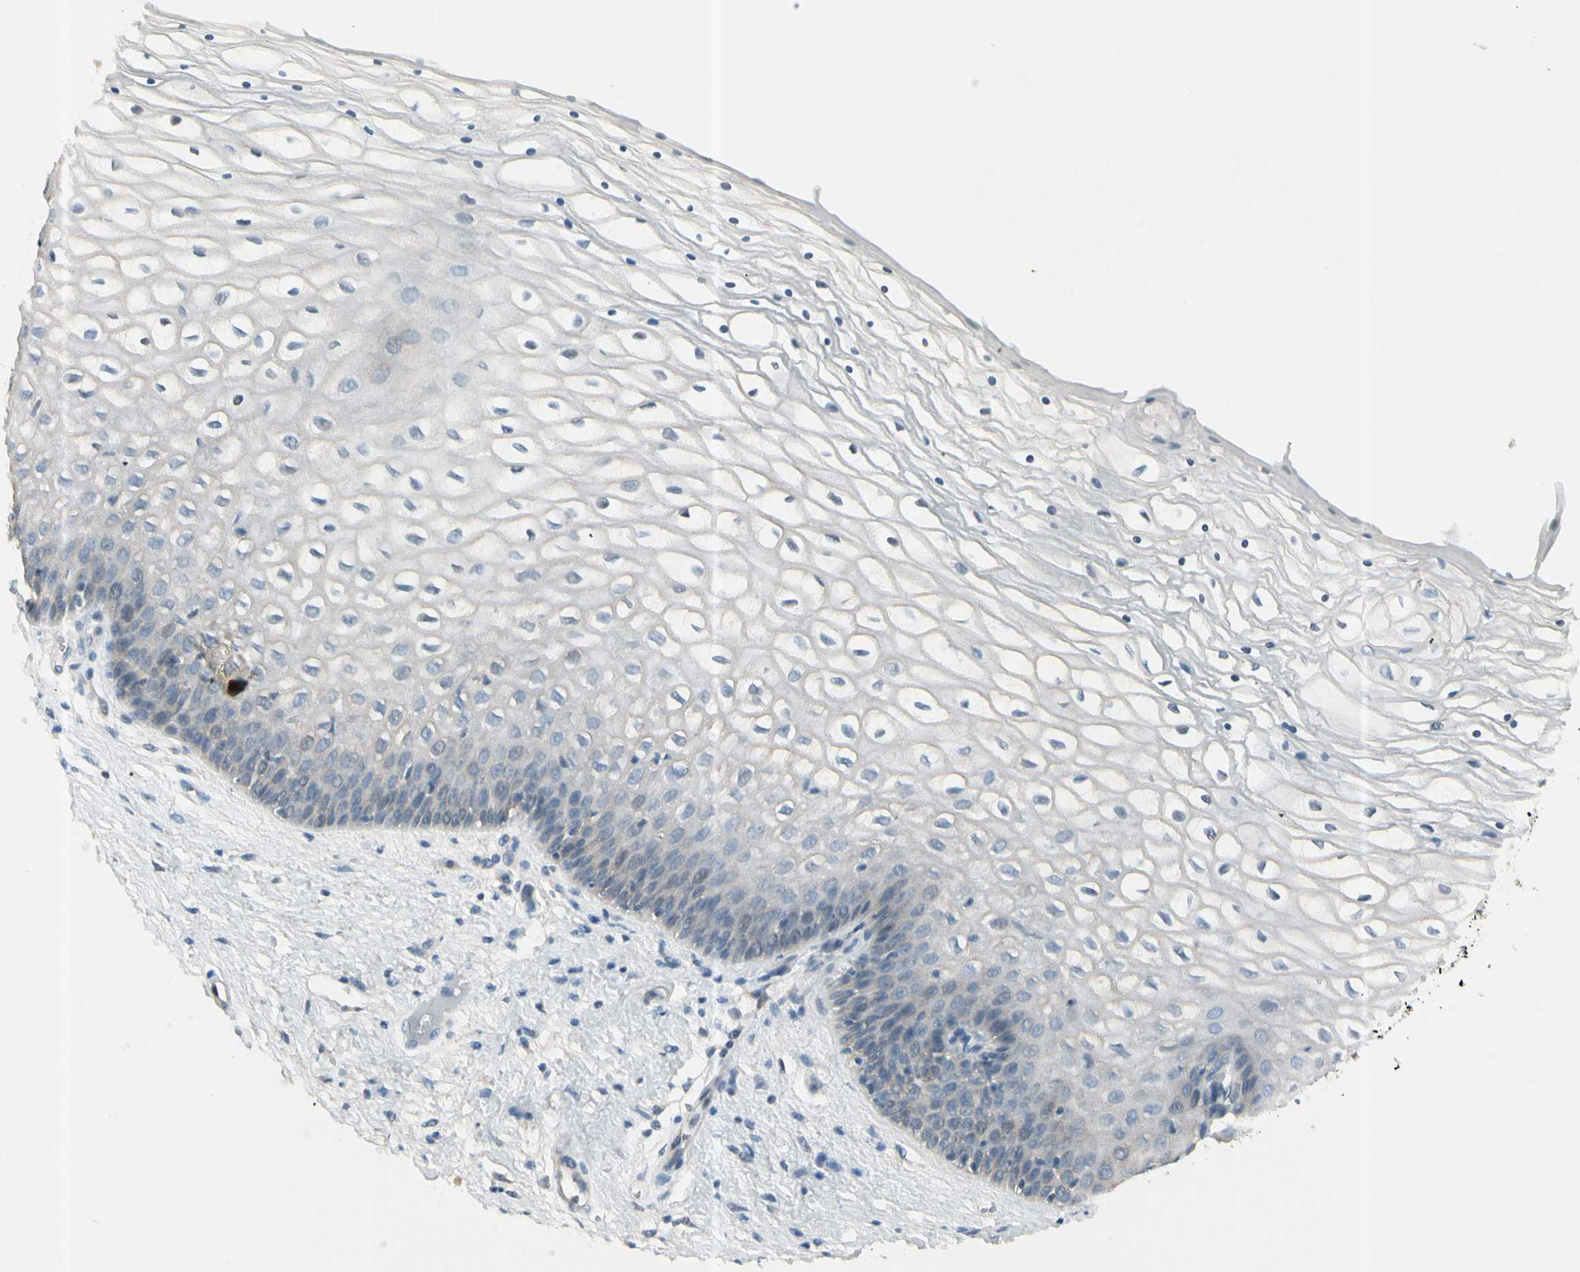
{"staining": {"intensity": "weak", "quantity": "<25%", "location": "cytoplasmic/membranous"}, "tissue": "vagina", "cell_type": "Squamous epithelial cells", "image_type": "normal", "snomed": [{"axis": "morphology", "description": "Normal tissue, NOS"}, {"axis": "topography", "description": "Vagina"}], "caption": "An image of human vagina is negative for staining in squamous epithelial cells. Nuclei are stained in blue.", "gene": "CYP2E1", "patient": {"sex": "female", "age": 34}}